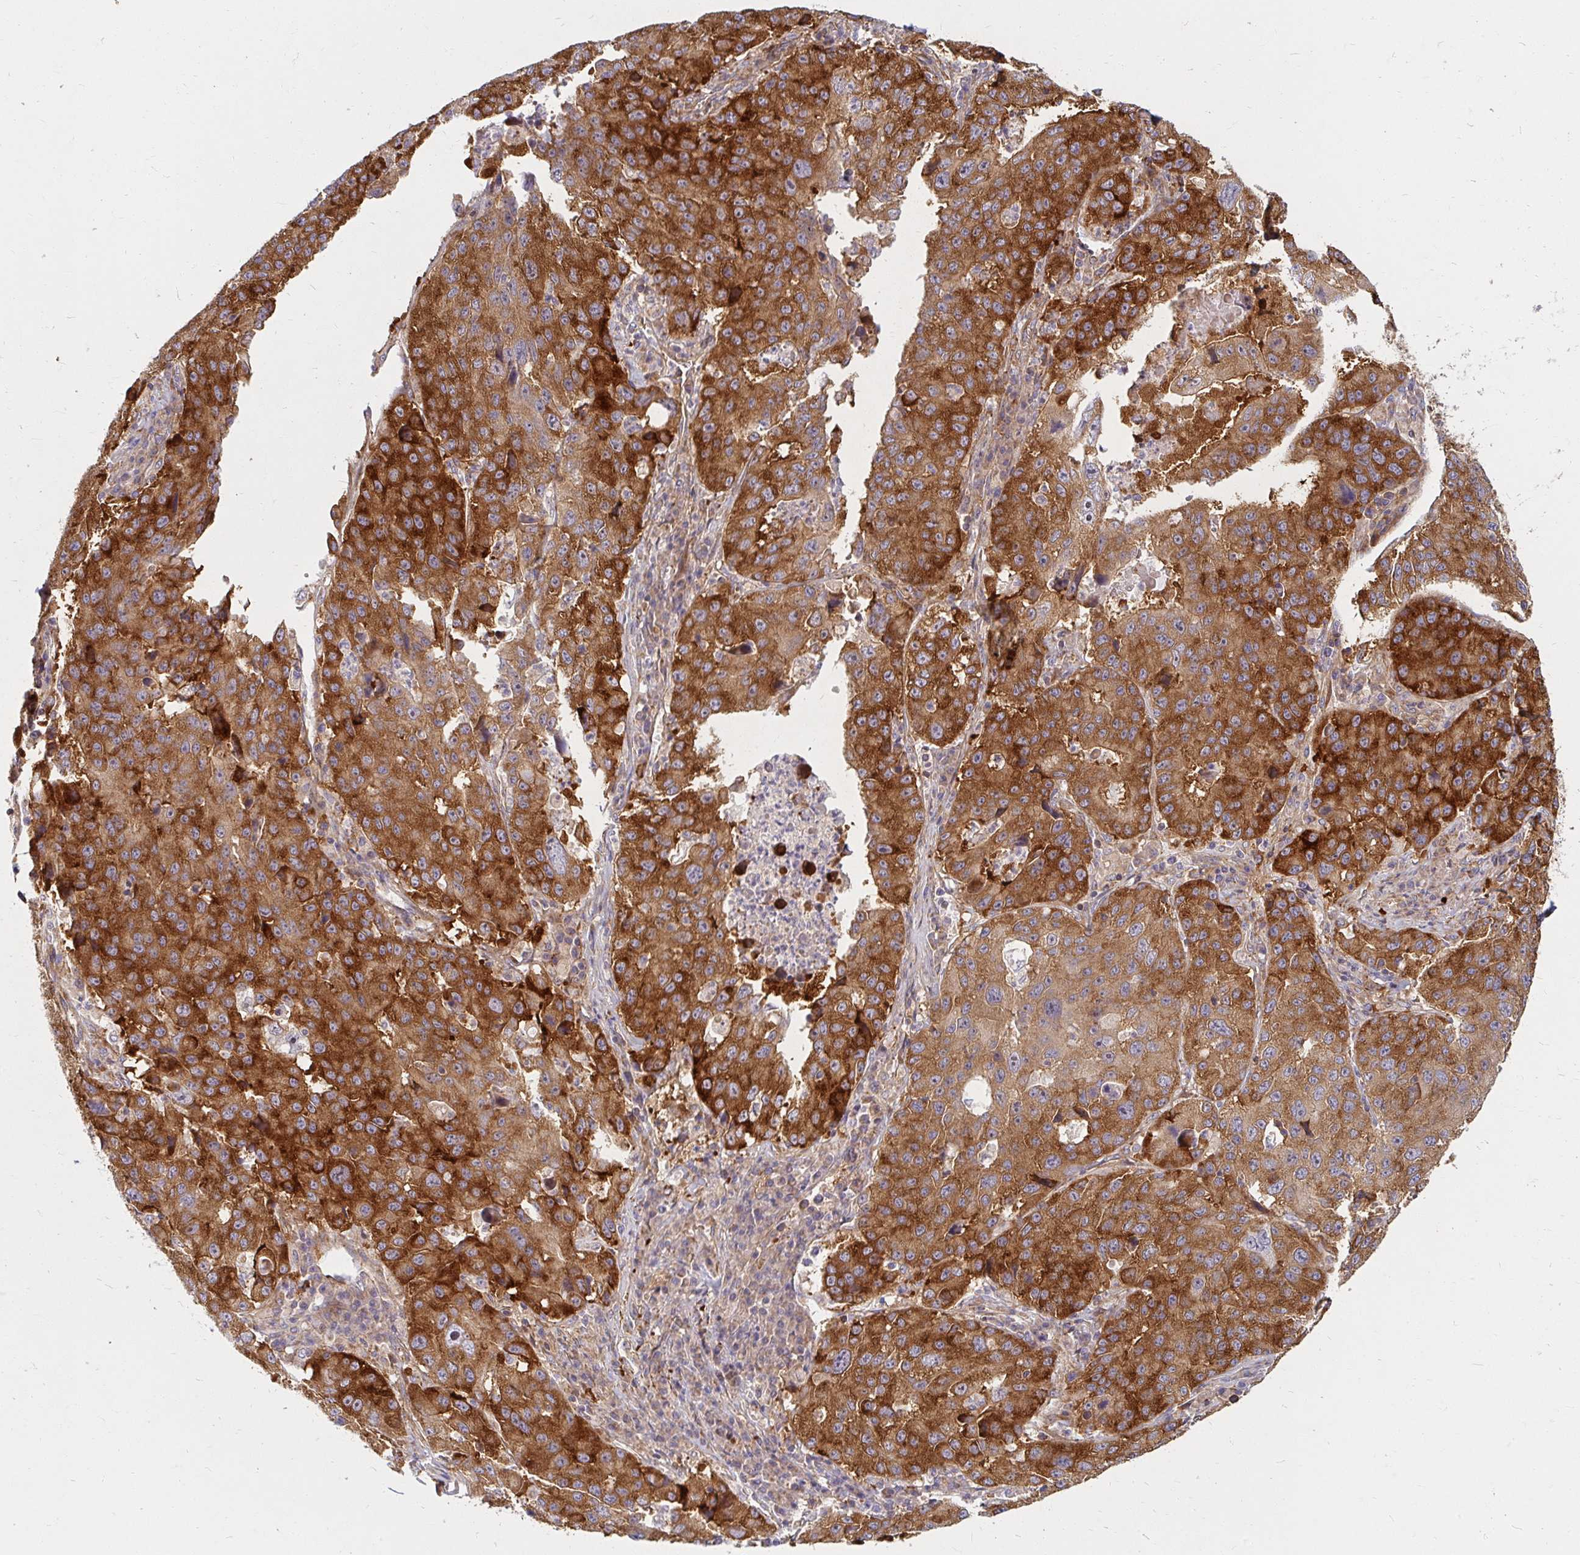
{"staining": {"intensity": "strong", "quantity": ">75%", "location": "cytoplasmic/membranous"}, "tissue": "stomach cancer", "cell_type": "Tumor cells", "image_type": "cancer", "snomed": [{"axis": "morphology", "description": "Adenocarcinoma, NOS"}, {"axis": "topography", "description": "Stomach"}], "caption": "Tumor cells reveal strong cytoplasmic/membranous positivity in about >75% of cells in stomach cancer. The staining is performed using DAB (3,3'-diaminobenzidine) brown chromogen to label protein expression. The nuclei are counter-stained blue using hematoxylin.", "gene": "BTF3", "patient": {"sex": "male", "age": 71}}